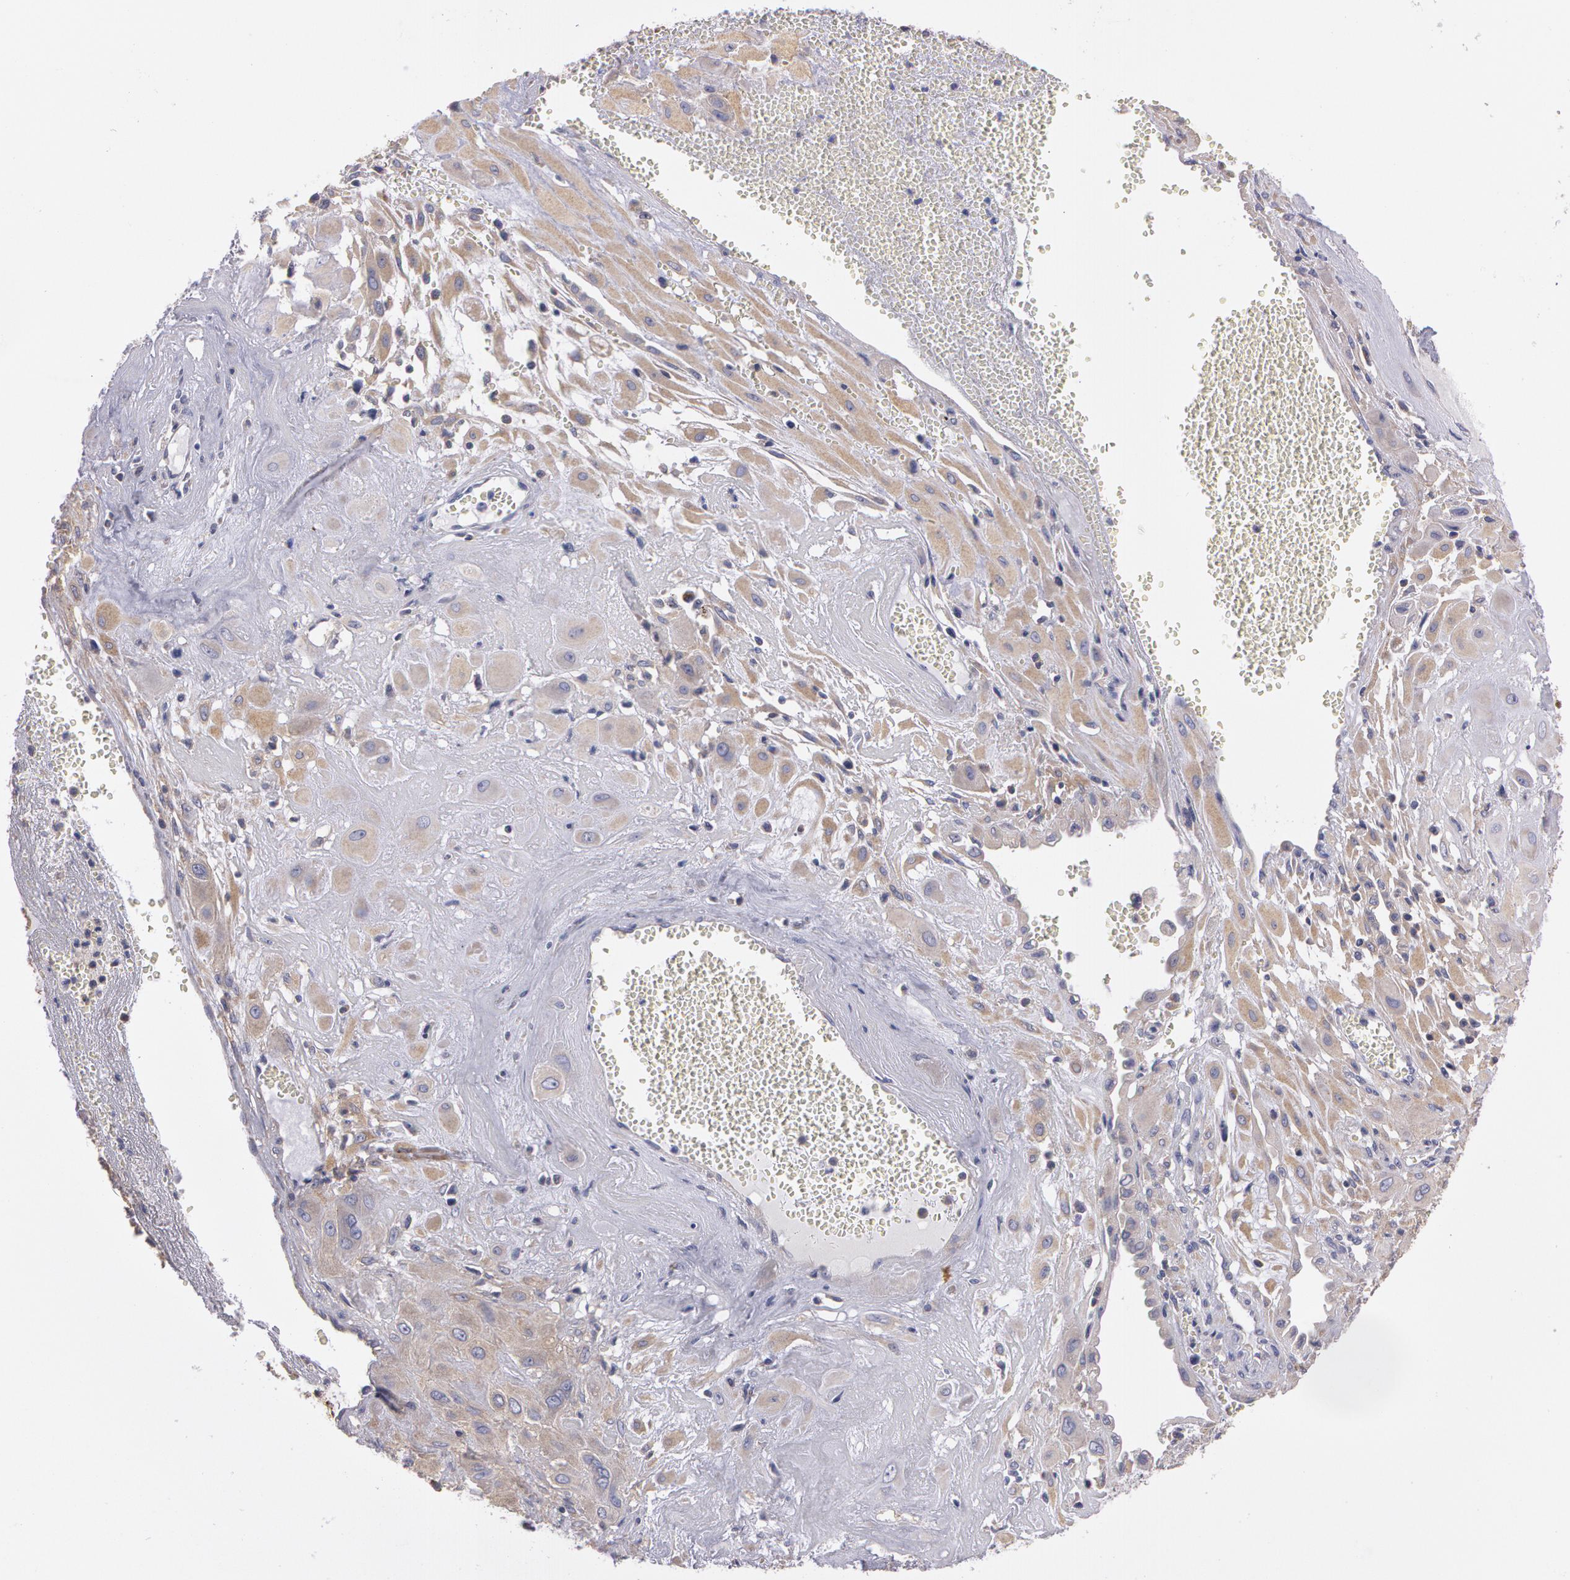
{"staining": {"intensity": "weak", "quantity": "25%-75%", "location": "cytoplasmic/membranous"}, "tissue": "cervical cancer", "cell_type": "Tumor cells", "image_type": "cancer", "snomed": [{"axis": "morphology", "description": "Squamous cell carcinoma, NOS"}, {"axis": "topography", "description": "Cervix"}], "caption": "This histopathology image demonstrates cervical cancer (squamous cell carcinoma) stained with IHC to label a protein in brown. The cytoplasmic/membranous of tumor cells show weak positivity for the protein. Nuclei are counter-stained blue.", "gene": "NEK9", "patient": {"sex": "female", "age": 34}}